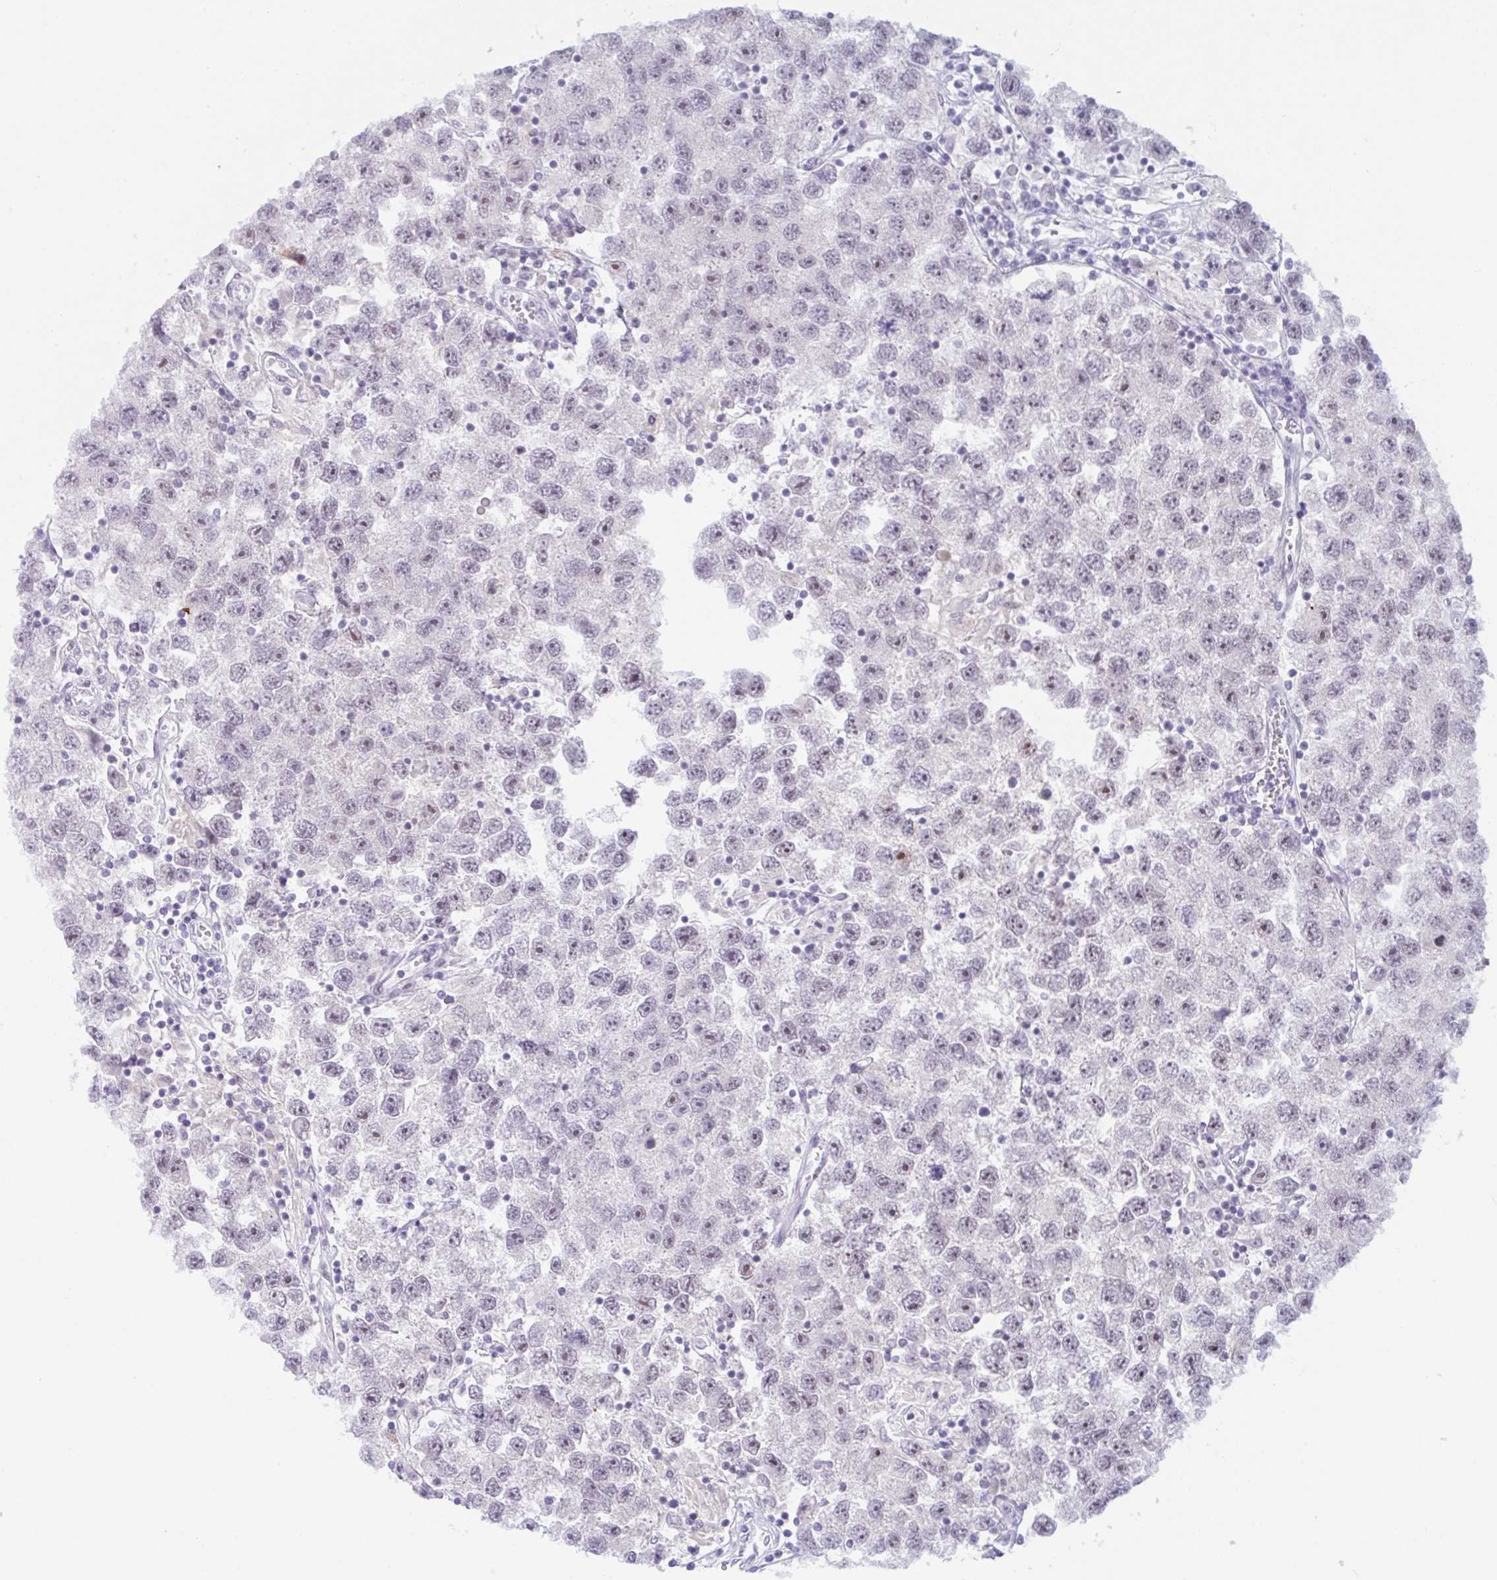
{"staining": {"intensity": "weak", "quantity": "25%-75%", "location": "nuclear"}, "tissue": "testis cancer", "cell_type": "Tumor cells", "image_type": "cancer", "snomed": [{"axis": "morphology", "description": "Seminoma, NOS"}, {"axis": "topography", "description": "Testis"}], "caption": "Immunohistochemistry (IHC) (DAB) staining of testis cancer exhibits weak nuclear protein expression in approximately 25%-75% of tumor cells.", "gene": "PLG", "patient": {"sex": "male", "age": 26}}